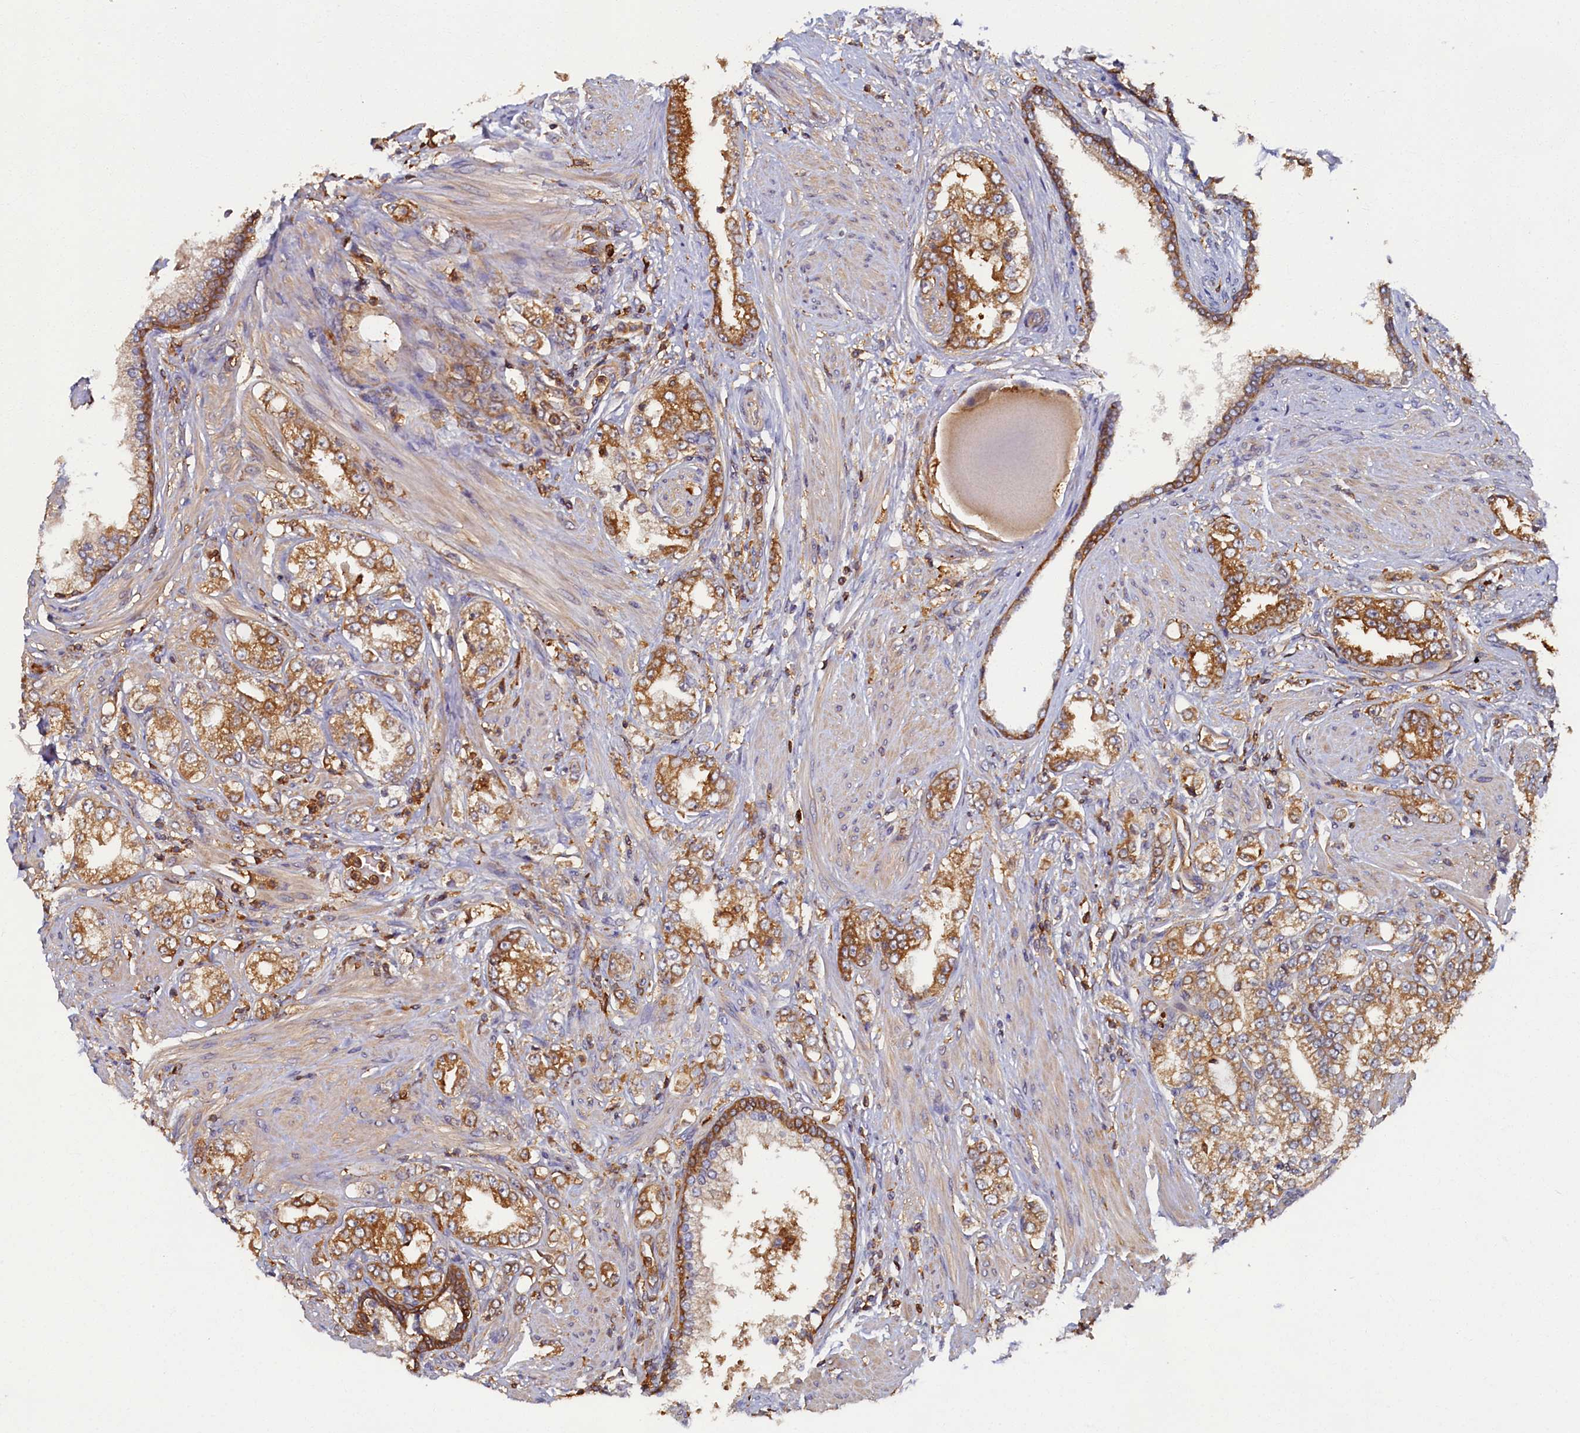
{"staining": {"intensity": "moderate", "quantity": ">75%", "location": "cytoplasmic/membranous"}, "tissue": "prostate cancer", "cell_type": "Tumor cells", "image_type": "cancer", "snomed": [{"axis": "morphology", "description": "Adenocarcinoma, High grade"}, {"axis": "topography", "description": "Prostate"}], "caption": "Moderate cytoplasmic/membranous expression is identified in about >75% of tumor cells in adenocarcinoma (high-grade) (prostate).", "gene": "TIMM8B", "patient": {"sex": "male", "age": 64}}